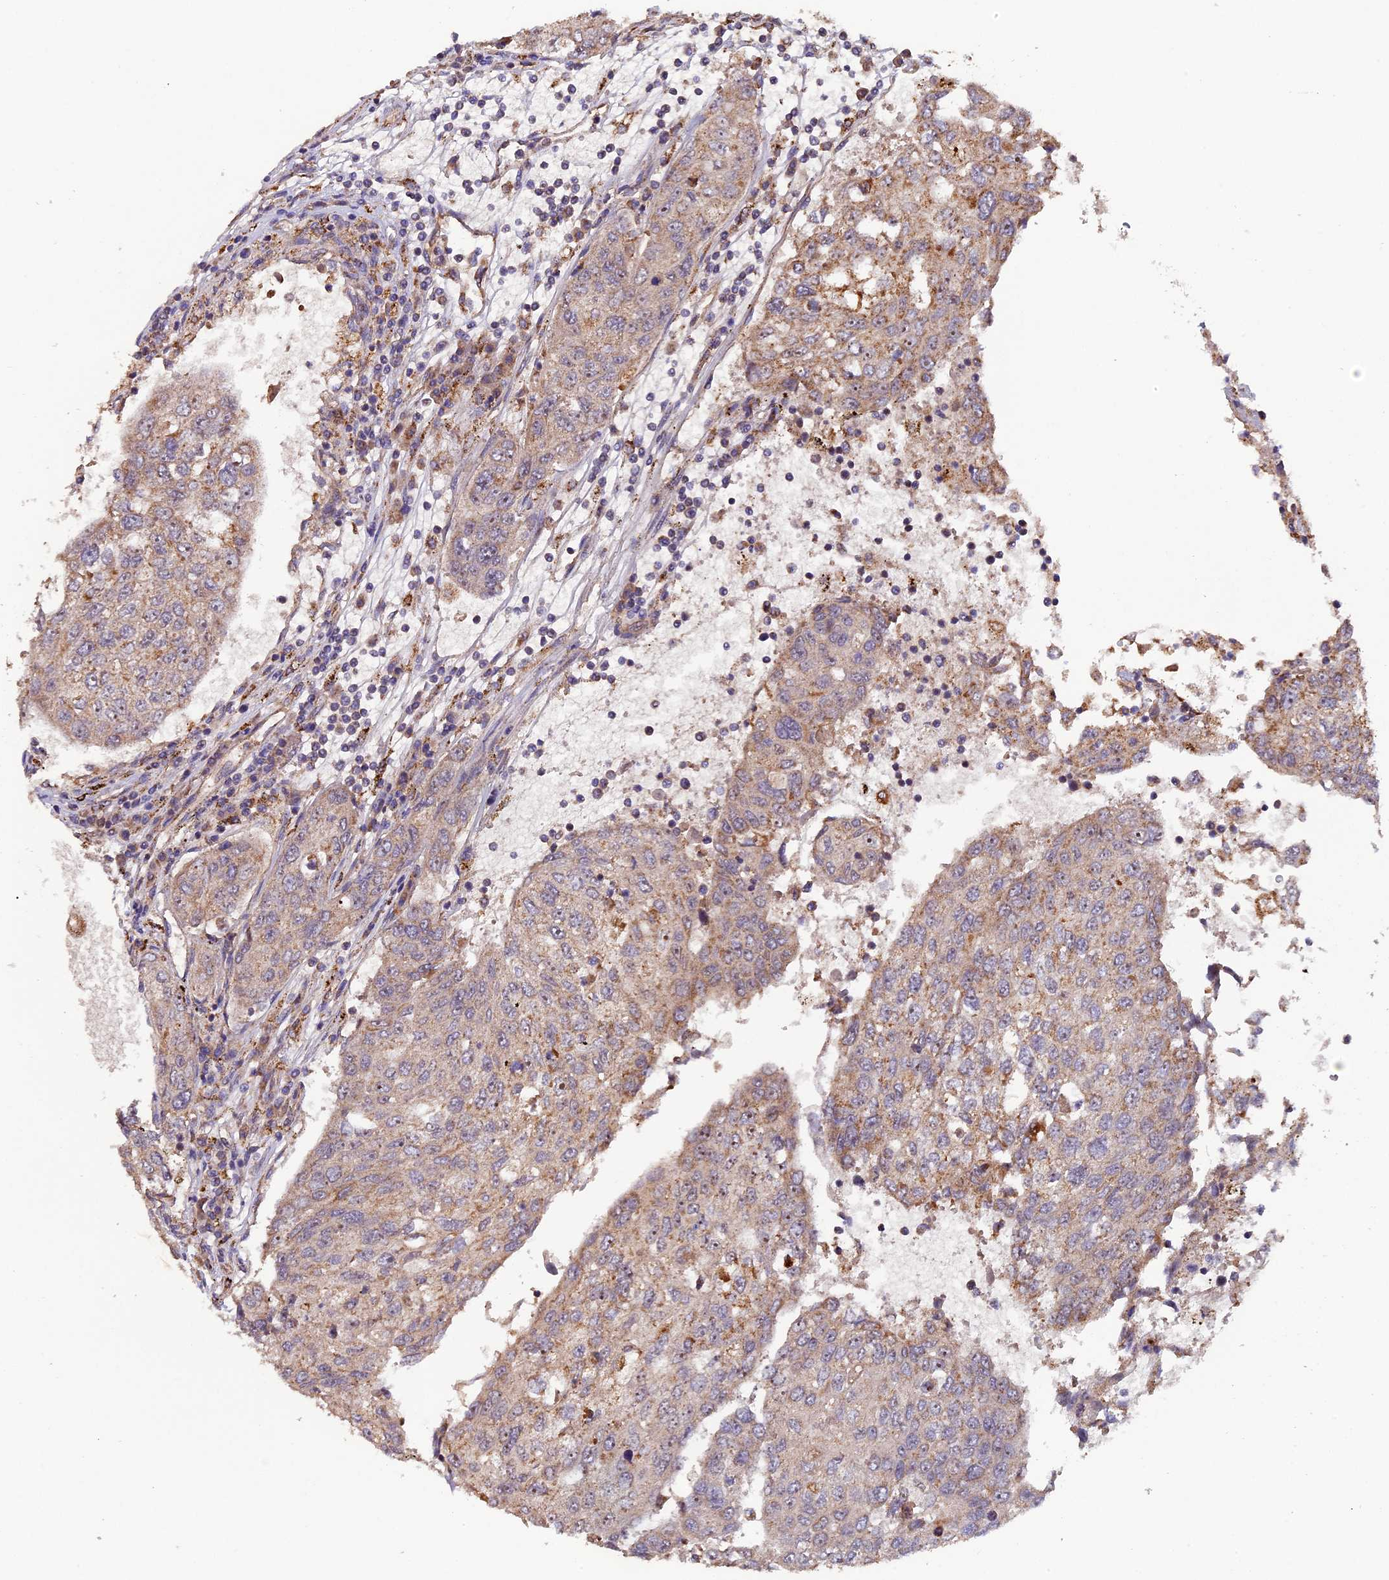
{"staining": {"intensity": "weak", "quantity": "25%-75%", "location": "cytoplasmic/membranous"}, "tissue": "urothelial cancer", "cell_type": "Tumor cells", "image_type": "cancer", "snomed": [{"axis": "morphology", "description": "Urothelial carcinoma, High grade"}, {"axis": "topography", "description": "Lymph node"}, {"axis": "topography", "description": "Urinary bladder"}], "caption": "DAB immunohistochemical staining of human high-grade urothelial carcinoma demonstrates weak cytoplasmic/membranous protein expression in approximately 25%-75% of tumor cells.", "gene": "DUS3L", "patient": {"sex": "male", "age": 51}}